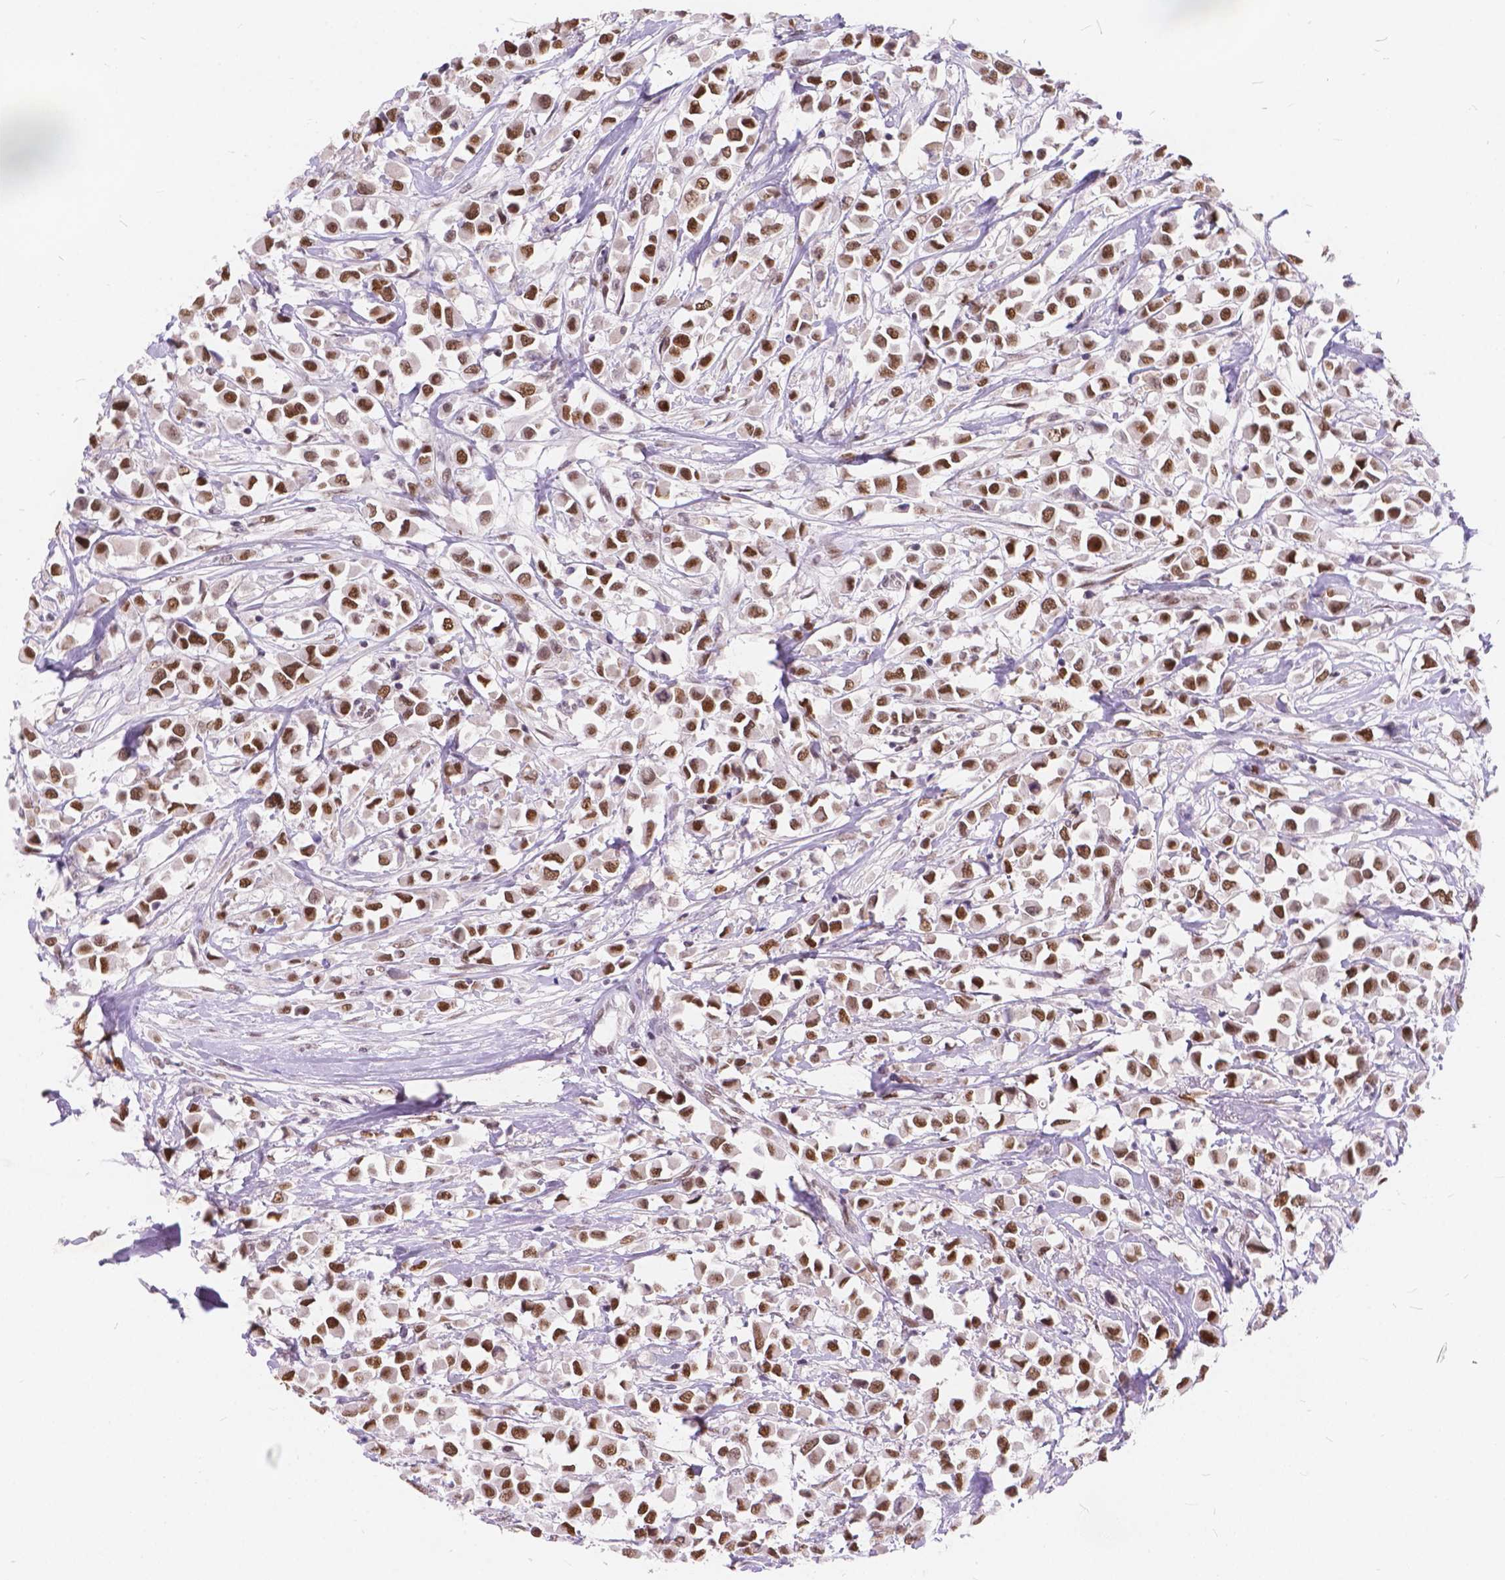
{"staining": {"intensity": "moderate", "quantity": ">75%", "location": "nuclear"}, "tissue": "breast cancer", "cell_type": "Tumor cells", "image_type": "cancer", "snomed": [{"axis": "morphology", "description": "Duct carcinoma"}, {"axis": "topography", "description": "Breast"}], "caption": "Immunohistochemical staining of breast infiltrating ductal carcinoma displays moderate nuclear protein expression in about >75% of tumor cells. The staining was performed using DAB (3,3'-diaminobenzidine), with brown indicating positive protein expression. Nuclei are stained blue with hematoxylin.", "gene": "FAM53A", "patient": {"sex": "female", "age": 61}}